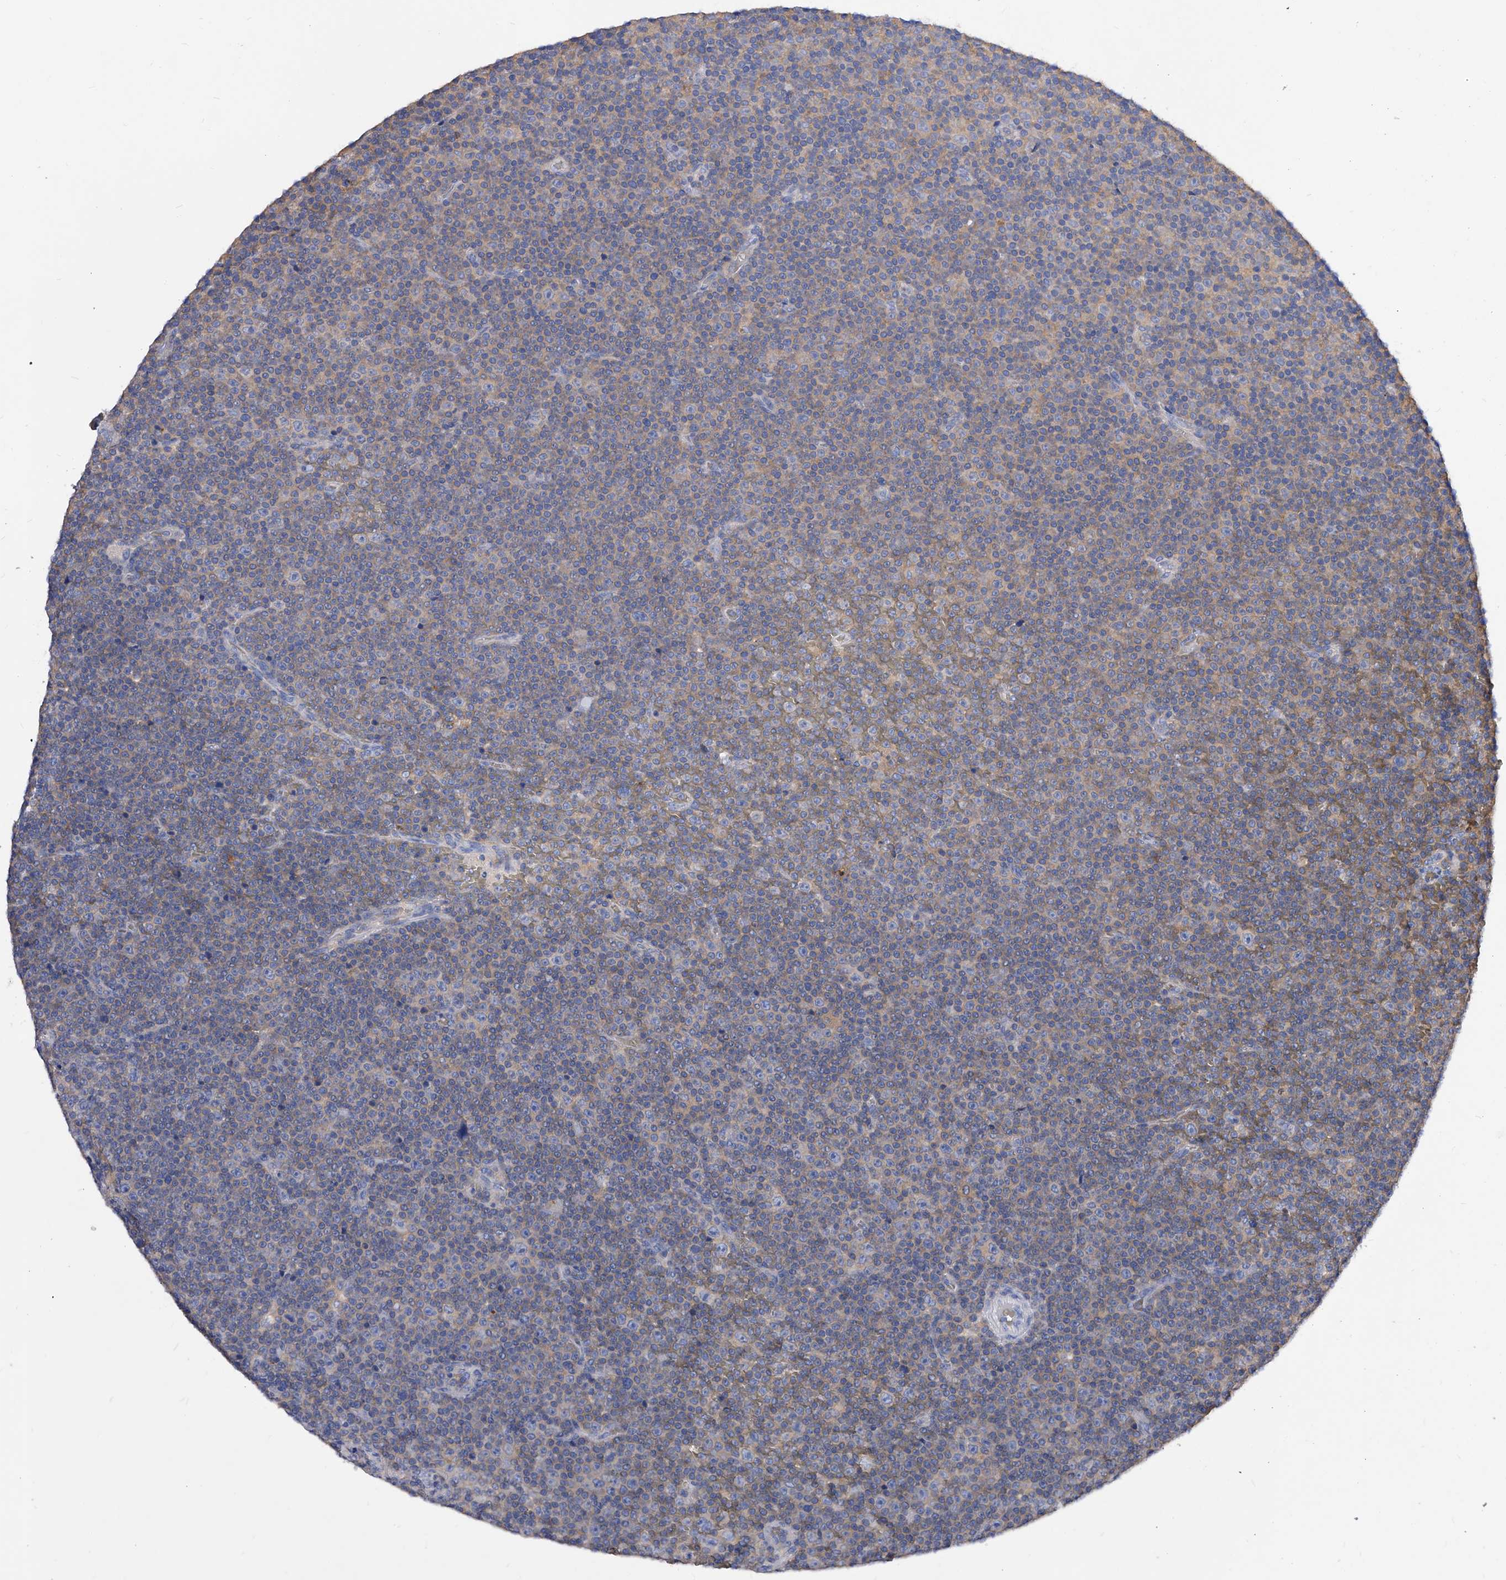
{"staining": {"intensity": "negative", "quantity": "none", "location": "none"}, "tissue": "lymphoma", "cell_type": "Tumor cells", "image_type": "cancer", "snomed": [{"axis": "morphology", "description": "Malignant lymphoma, non-Hodgkin's type, Low grade"}, {"axis": "topography", "description": "Lymph node"}], "caption": "A micrograph of human low-grade malignant lymphoma, non-Hodgkin's type is negative for staining in tumor cells.", "gene": "APEH", "patient": {"sex": "female", "age": 67}}